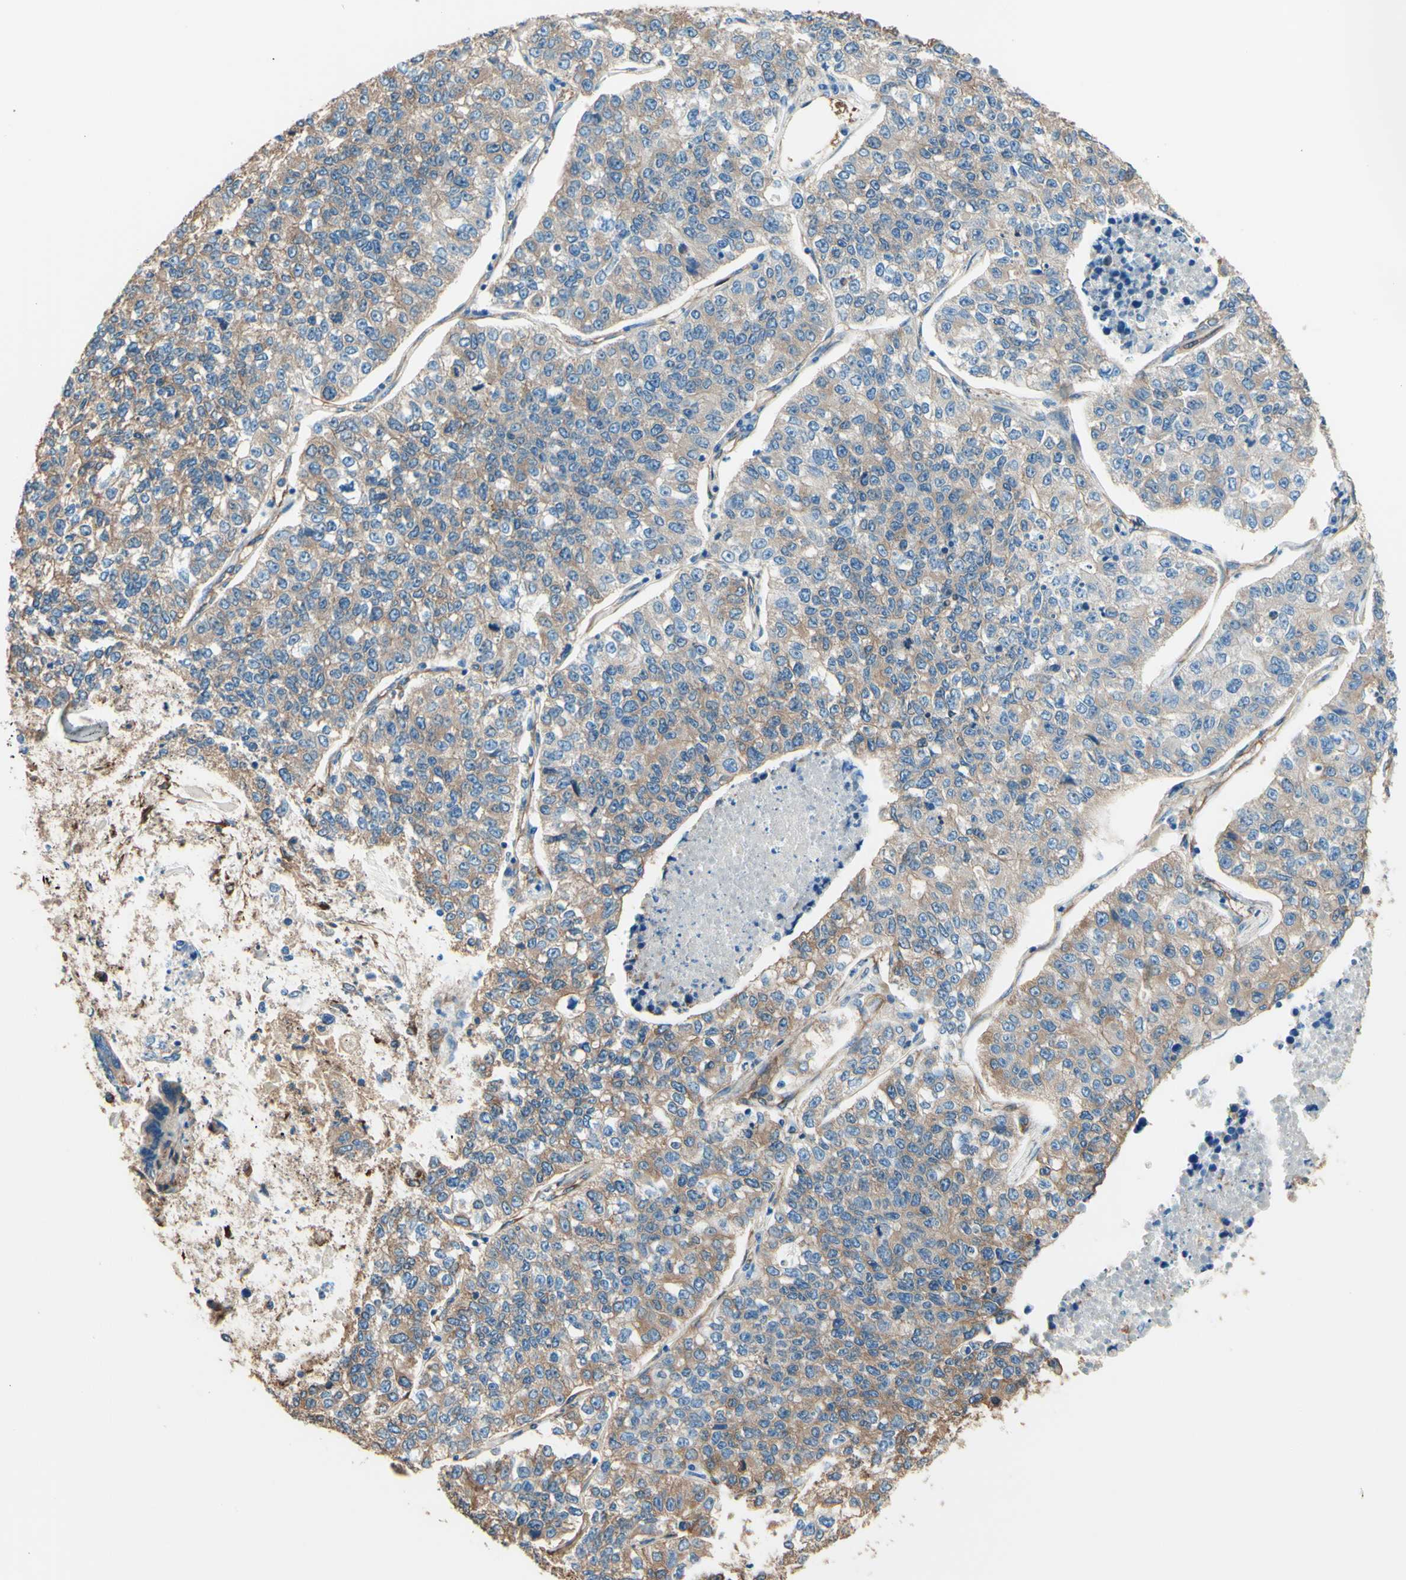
{"staining": {"intensity": "weak", "quantity": ">75%", "location": "cytoplasmic/membranous"}, "tissue": "lung cancer", "cell_type": "Tumor cells", "image_type": "cancer", "snomed": [{"axis": "morphology", "description": "Adenocarcinoma, NOS"}, {"axis": "topography", "description": "Lung"}], "caption": "Adenocarcinoma (lung) stained for a protein exhibits weak cytoplasmic/membranous positivity in tumor cells. The staining was performed using DAB, with brown indicating positive protein expression. Nuclei are stained blue with hematoxylin.", "gene": "DPYSL3", "patient": {"sex": "male", "age": 49}}